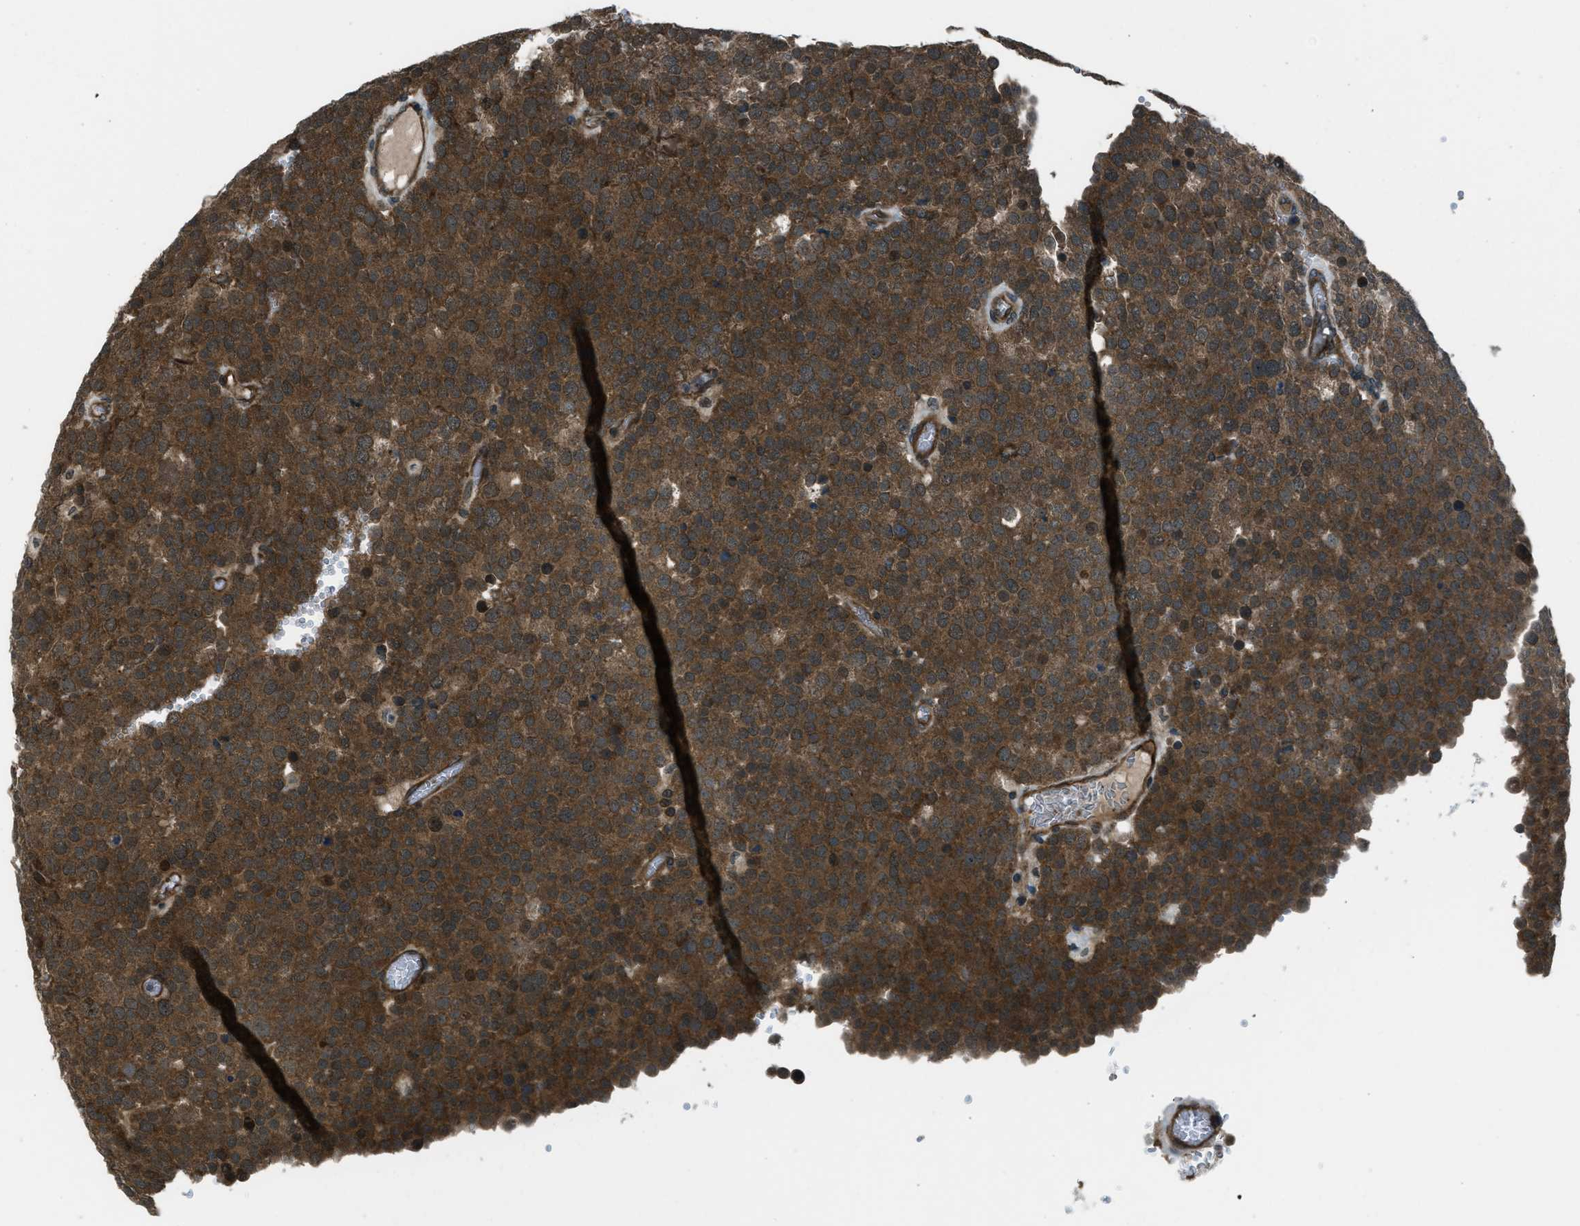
{"staining": {"intensity": "strong", "quantity": ">75%", "location": "cytoplasmic/membranous"}, "tissue": "testis cancer", "cell_type": "Tumor cells", "image_type": "cancer", "snomed": [{"axis": "morphology", "description": "Normal tissue, NOS"}, {"axis": "morphology", "description": "Seminoma, NOS"}, {"axis": "topography", "description": "Testis"}], "caption": "A histopathology image of human testis cancer stained for a protein exhibits strong cytoplasmic/membranous brown staining in tumor cells.", "gene": "ASAP2", "patient": {"sex": "male", "age": 71}}